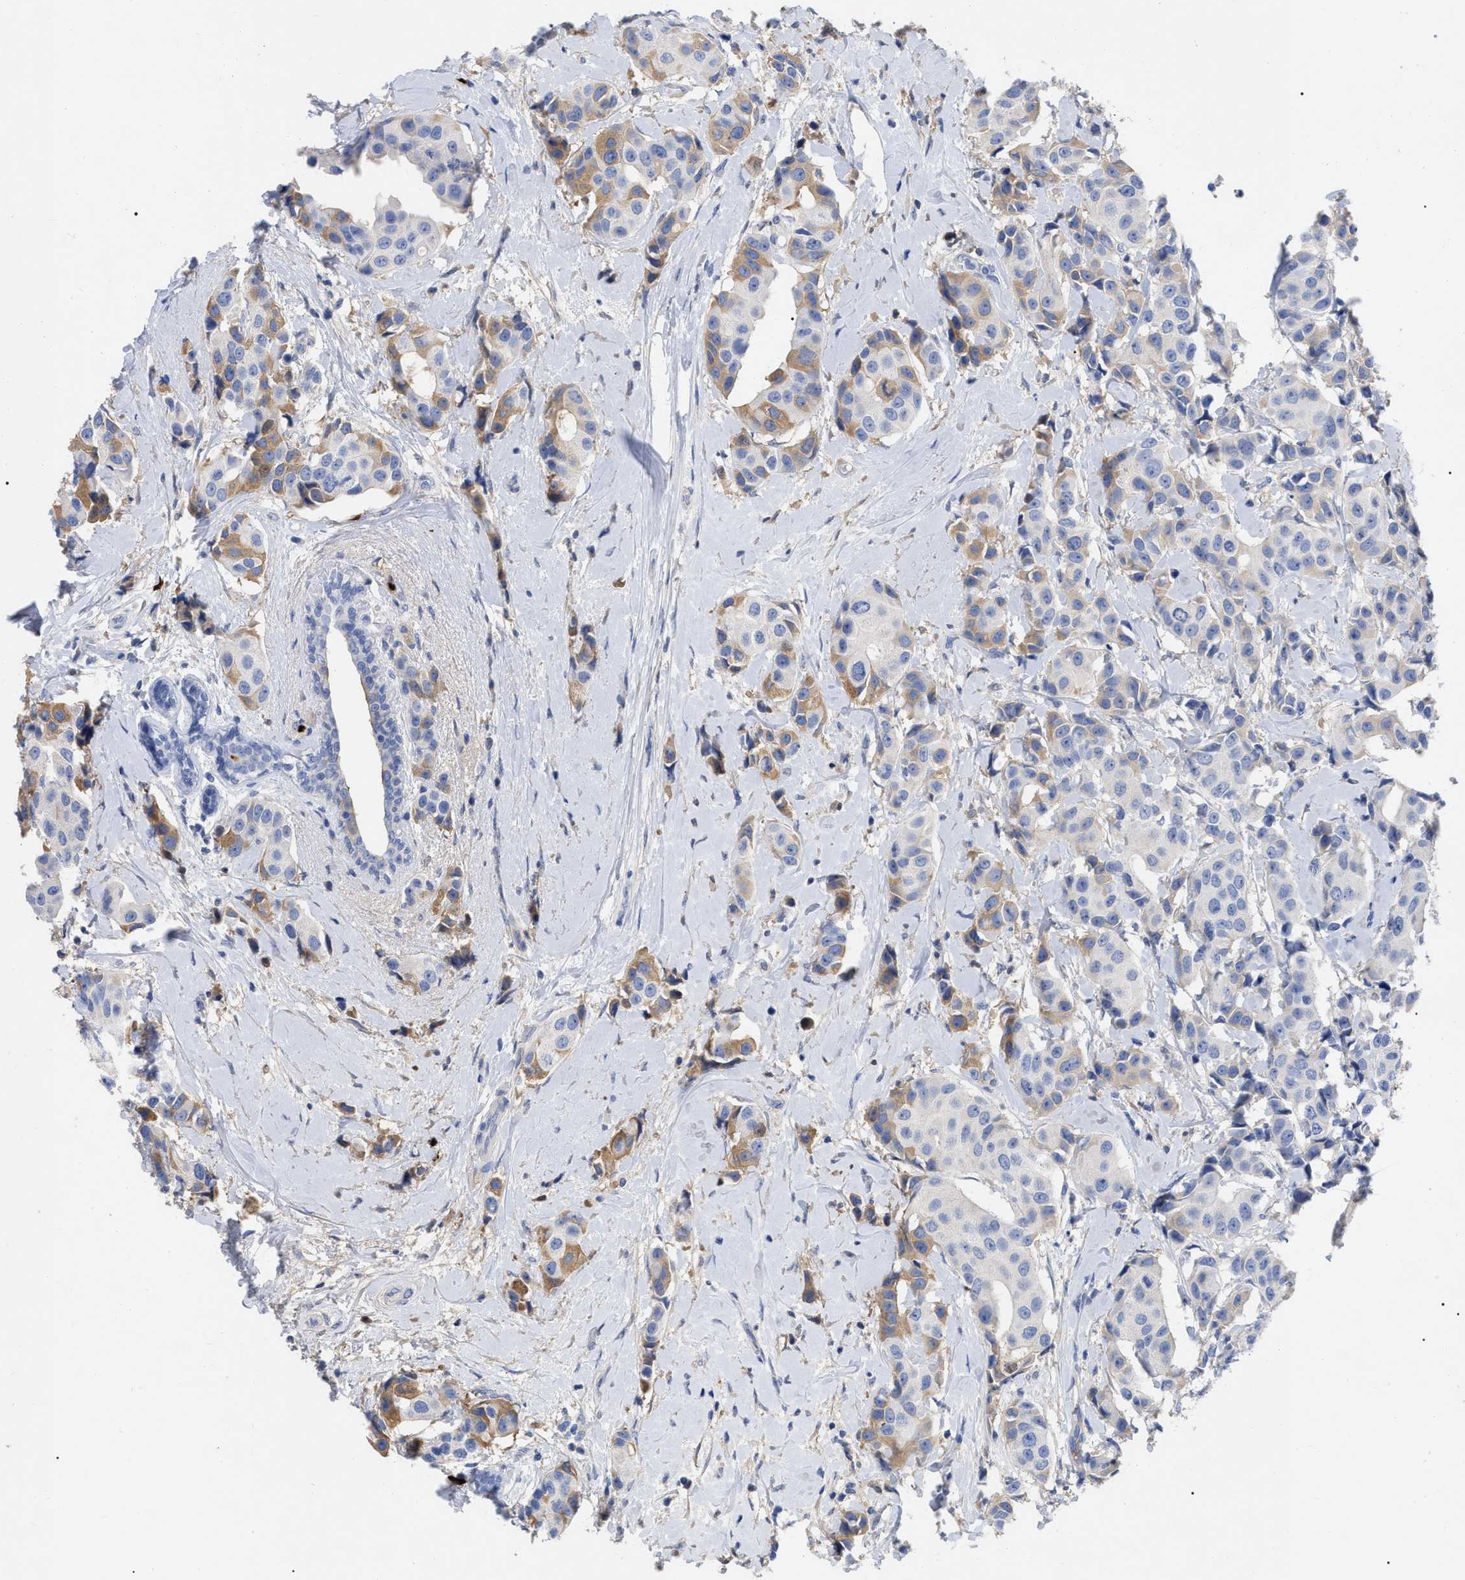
{"staining": {"intensity": "moderate", "quantity": "25%-75%", "location": "cytoplasmic/membranous"}, "tissue": "breast cancer", "cell_type": "Tumor cells", "image_type": "cancer", "snomed": [{"axis": "morphology", "description": "Normal tissue, NOS"}, {"axis": "morphology", "description": "Duct carcinoma"}, {"axis": "topography", "description": "Breast"}], "caption": "Immunohistochemical staining of breast infiltrating ductal carcinoma demonstrates medium levels of moderate cytoplasmic/membranous protein staining in about 25%-75% of tumor cells.", "gene": "IGHV5-51", "patient": {"sex": "female", "age": 39}}